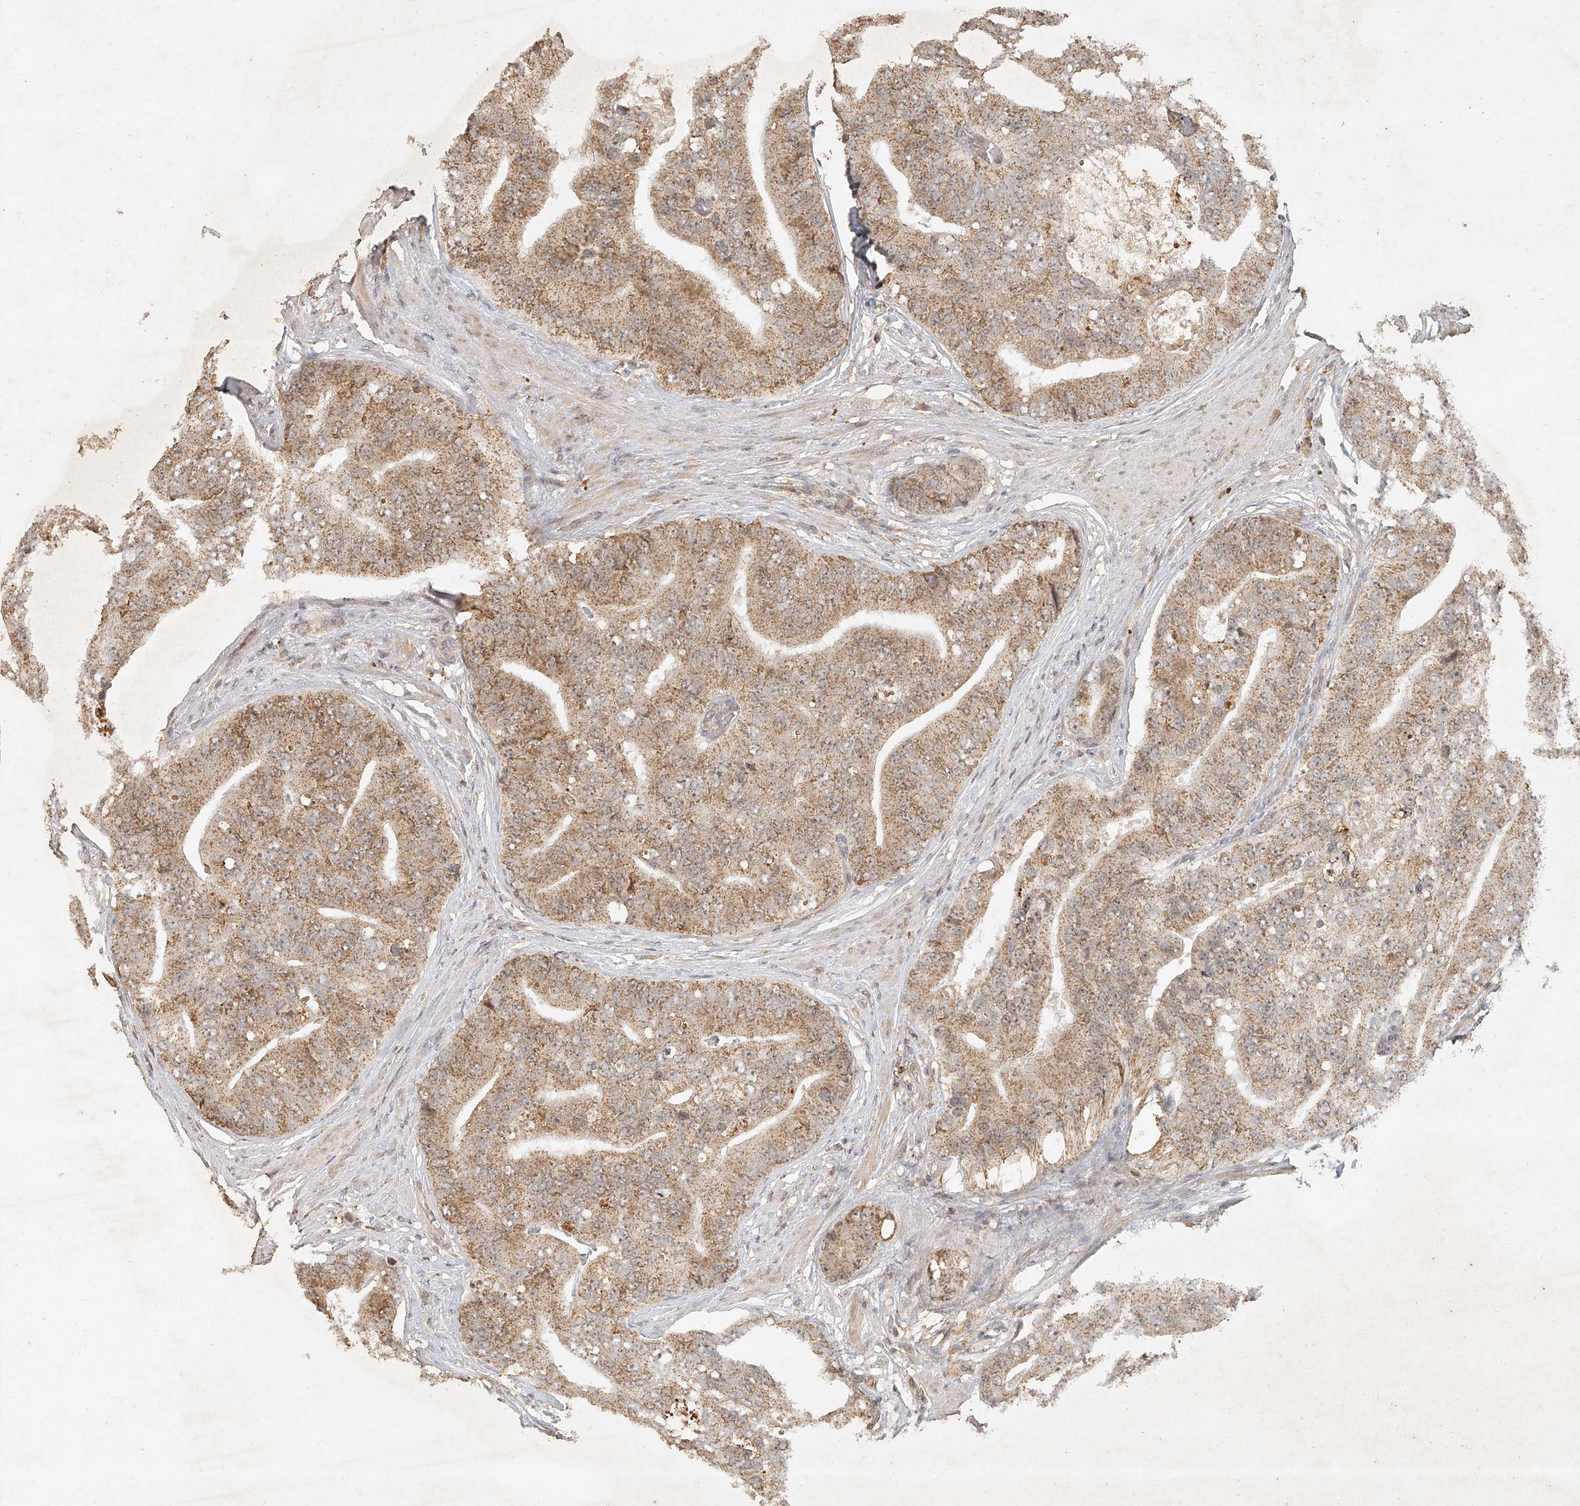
{"staining": {"intensity": "moderate", "quantity": ">75%", "location": "cytoplasmic/membranous"}, "tissue": "prostate cancer", "cell_type": "Tumor cells", "image_type": "cancer", "snomed": [{"axis": "morphology", "description": "Adenocarcinoma, High grade"}, {"axis": "topography", "description": "Prostate"}], "caption": "Immunohistochemical staining of human adenocarcinoma (high-grade) (prostate) shows medium levels of moderate cytoplasmic/membranous protein positivity in approximately >75% of tumor cells.", "gene": "CXorf58", "patient": {"sex": "male", "age": 70}}